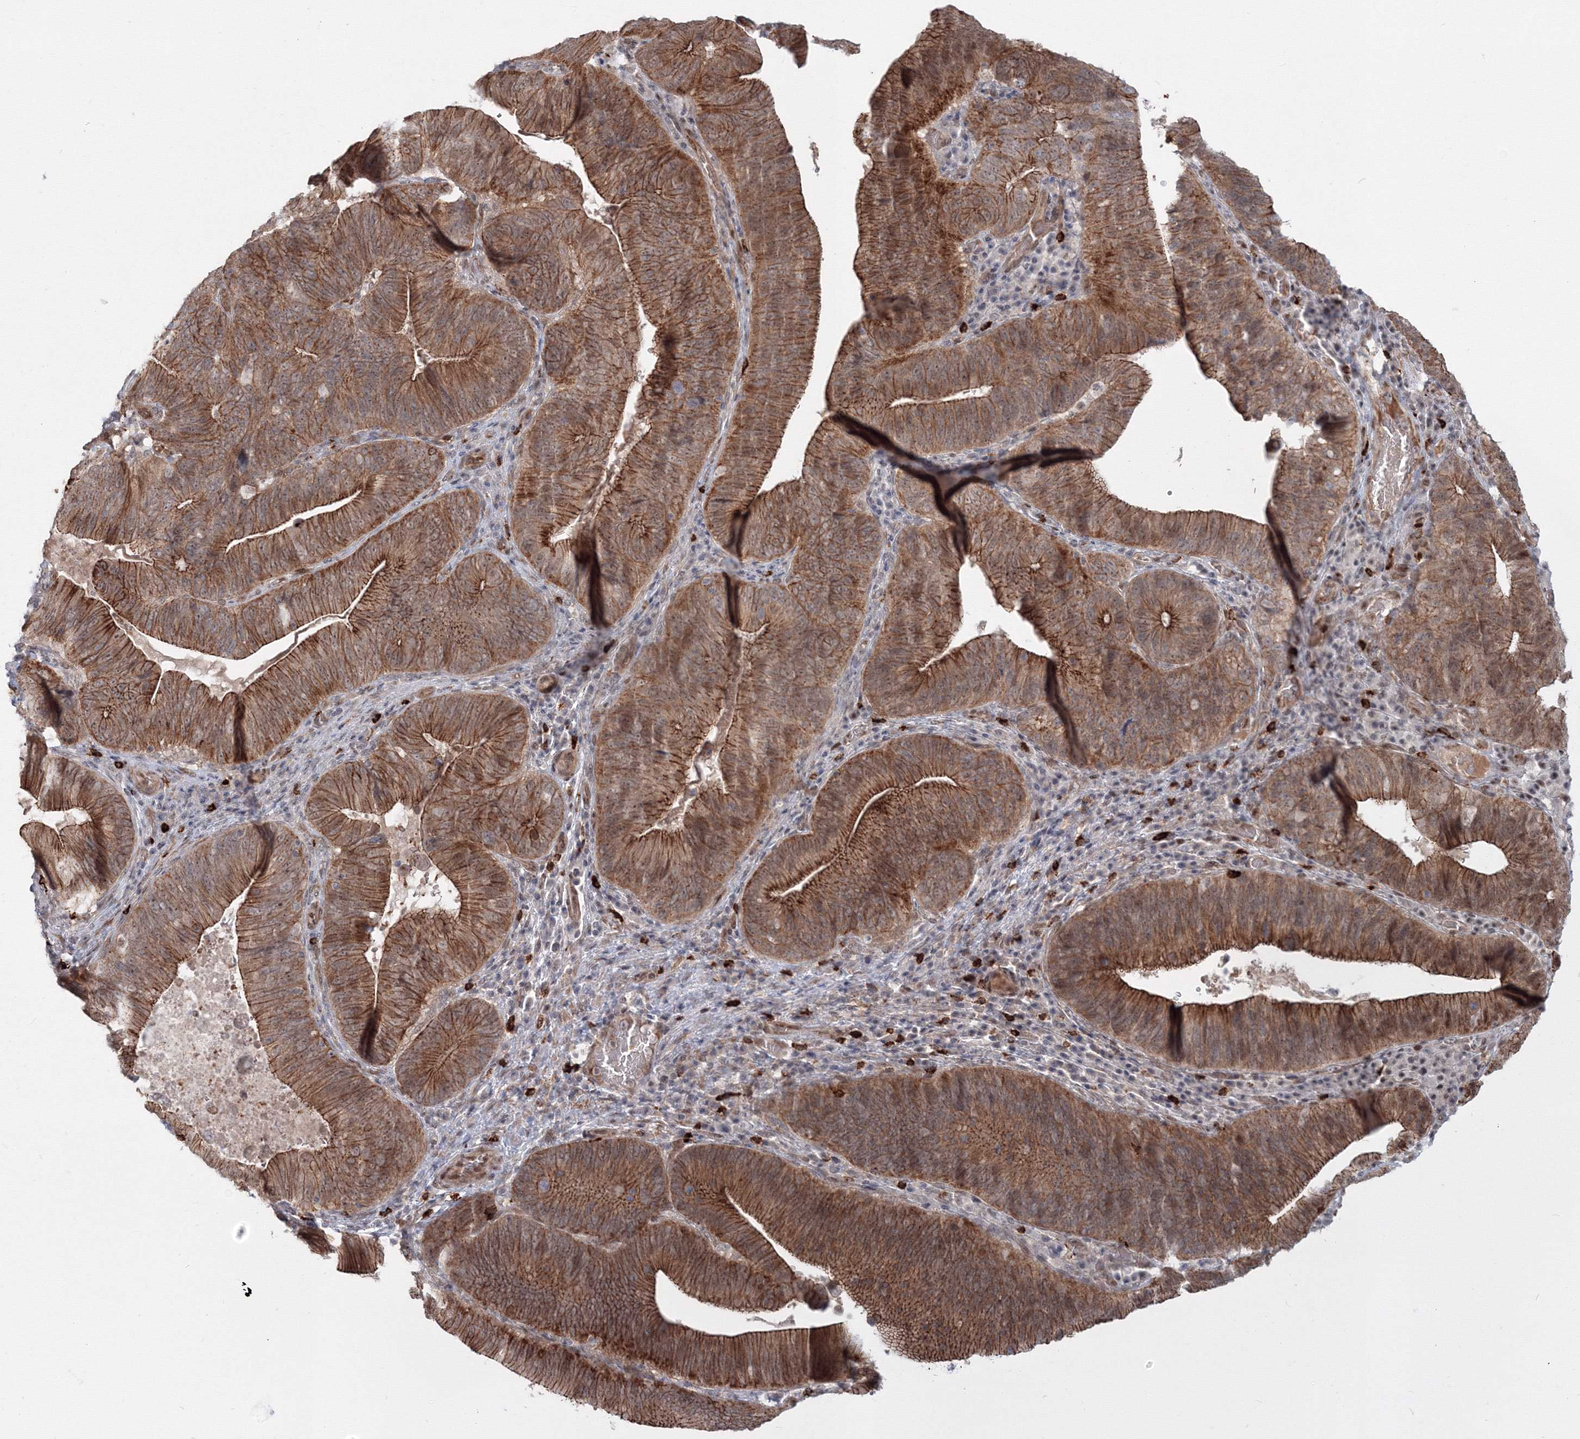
{"staining": {"intensity": "strong", "quantity": ">75%", "location": "cytoplasmic/membranous"}, "tissue": "pancreatic cancer", "cell_type": "Tumor cells", "image_type": "cancer", "snomed": [{"axis": "morphology", "description": "Adenocarcinoma, NOS"}, {"axis": "topography", "description": "Pancreas"}], "caption": "DAB (3,3'-diaminobenzidine) immunohistochemical staining of human pancreatic adenocarcinoma reveals strong cytoplasmic/membranous protein staining in approximately >75% of tumor cells.", "gene": "SH3PXD2A", "patient": {"sex": "male", "age": 63}}